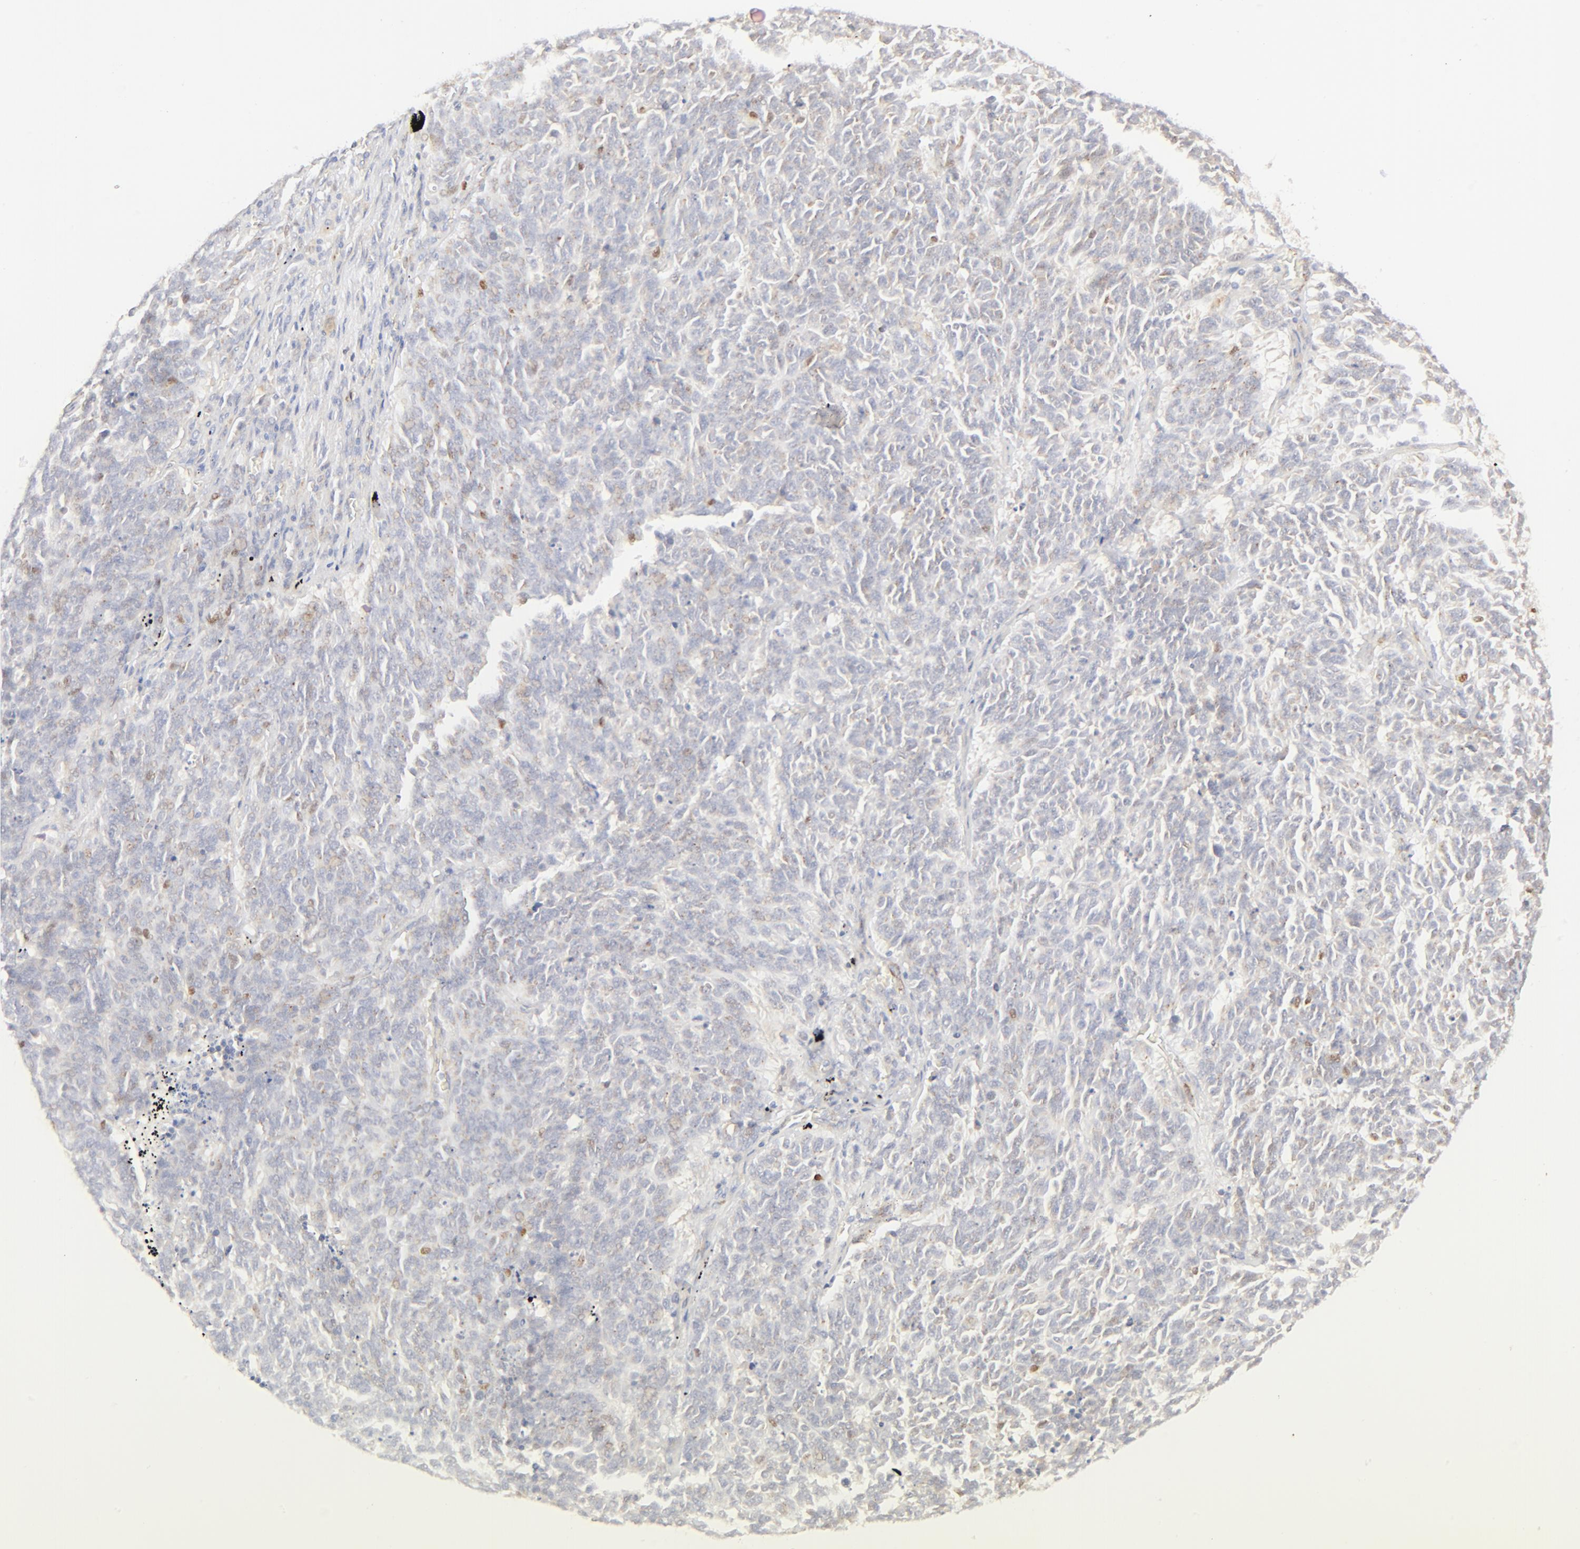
{"staining": {"intensity": "weak", "quantity": "<25%", "location": "cytoplasmic/membranous"}, "tissue": "lung cancer", "cell_type": "Tumor cells", "image_type": "cancer", "snomed": [{"axis": "morphology", "description": "Neoplasm, malignant, NOS"}, {"axis": "topography", "description": "Lung"}], "caption": "Protein analysis of malignant neoplasm (lung) exhibits no significant expression in tumor cells. The staining is performed using DAB brown chromogen with nuclei counter-stained in using hematoxylin.", "gene": "NKX2-2", "patient": {"sex": "female", "age": 58}}